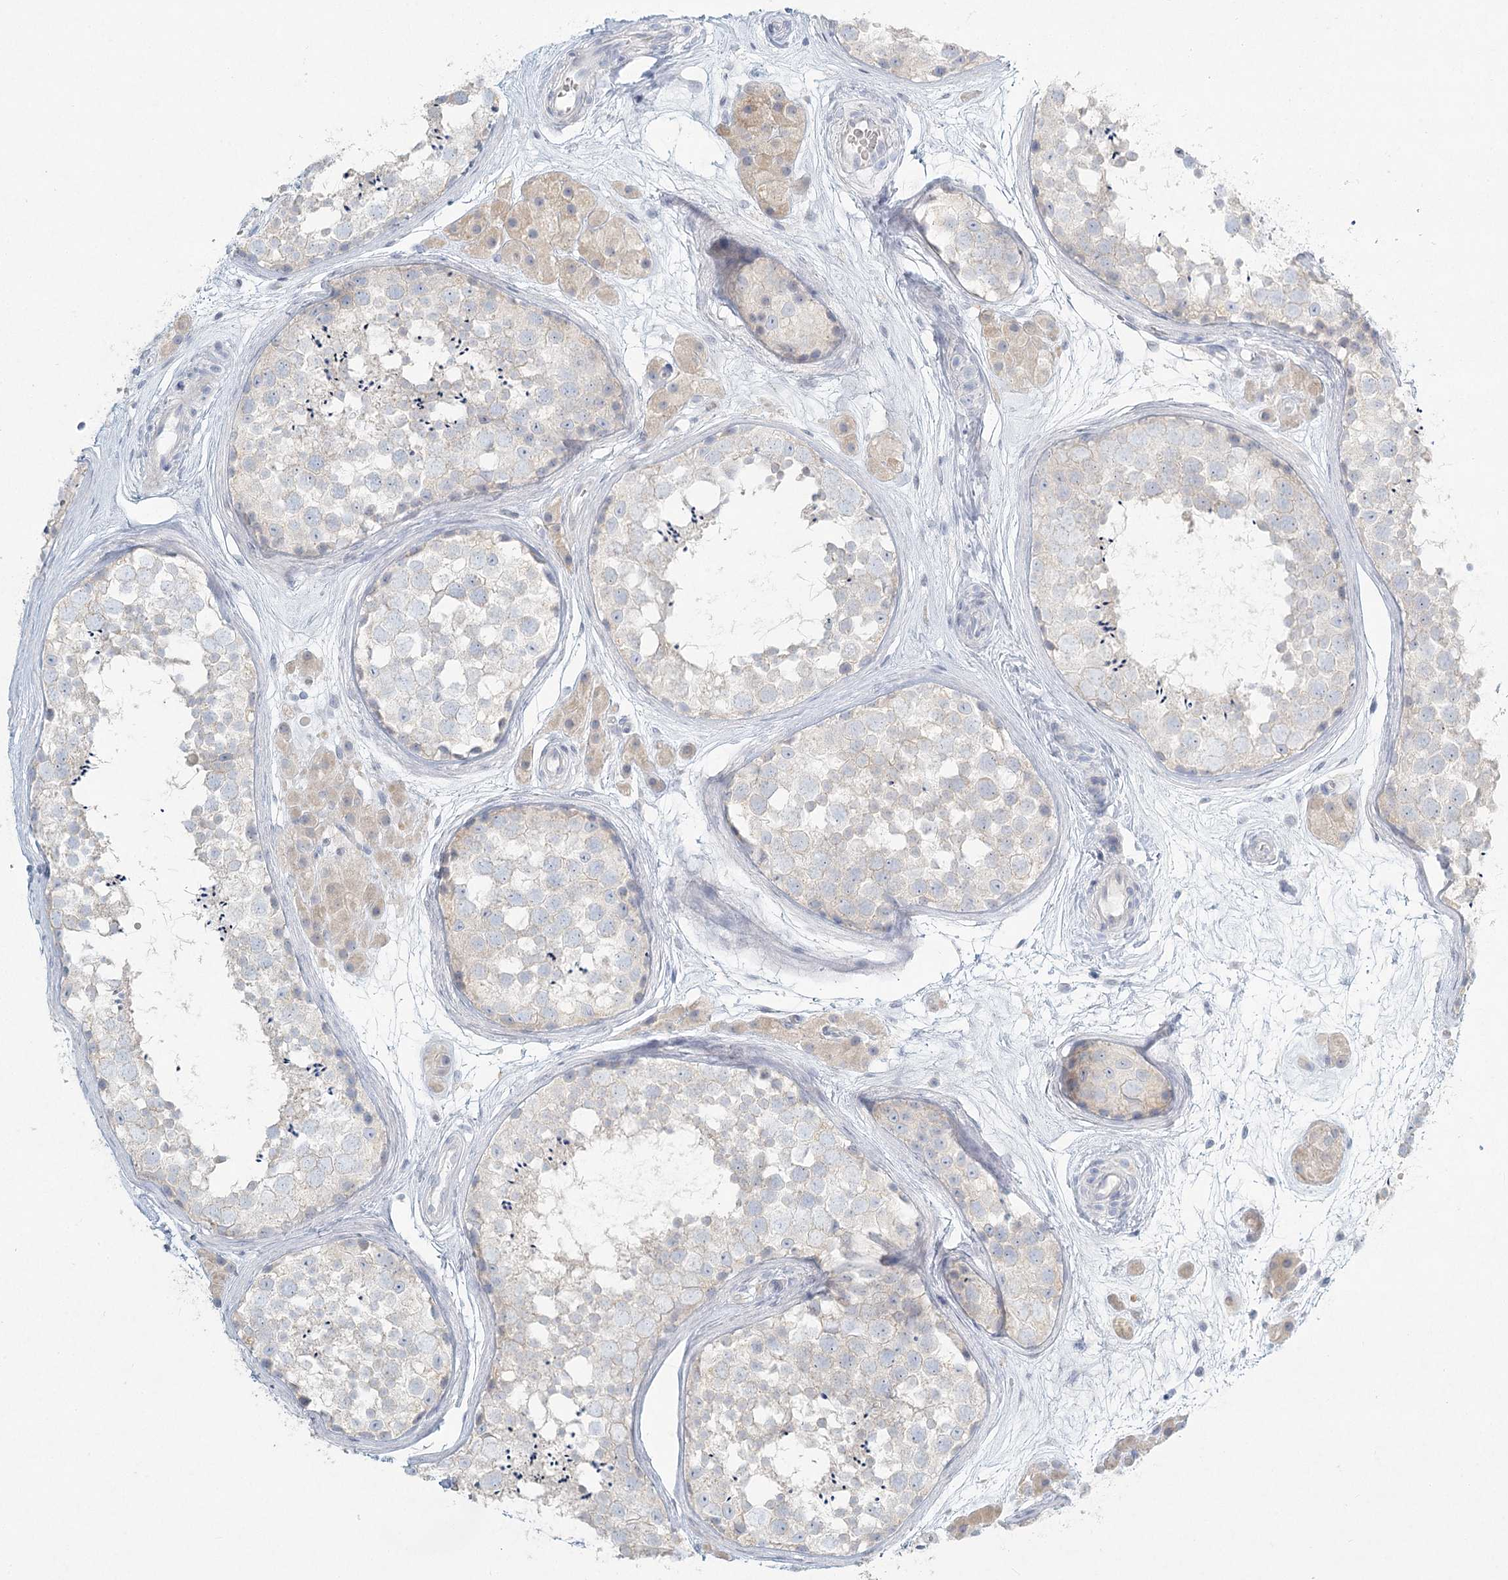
{"staining": {"intensity": "negative", "quantity": "none", "location": "none"}, "tissue": "testis", "cell_type": "Cells in seminiferous ducts", "image_type": "normal", "snomed": [{"axis": "morphology", "description": "Normal tissue, NOS"}, {"axis": "topography", "description": "Testis"}], "caption": "Protein analysis of unremarkable testis demonstrates no significant positivity in cells in seminiferous ducts.", "gene": "LRP2BP", "patient": {"sex": "male", "age": 56}}